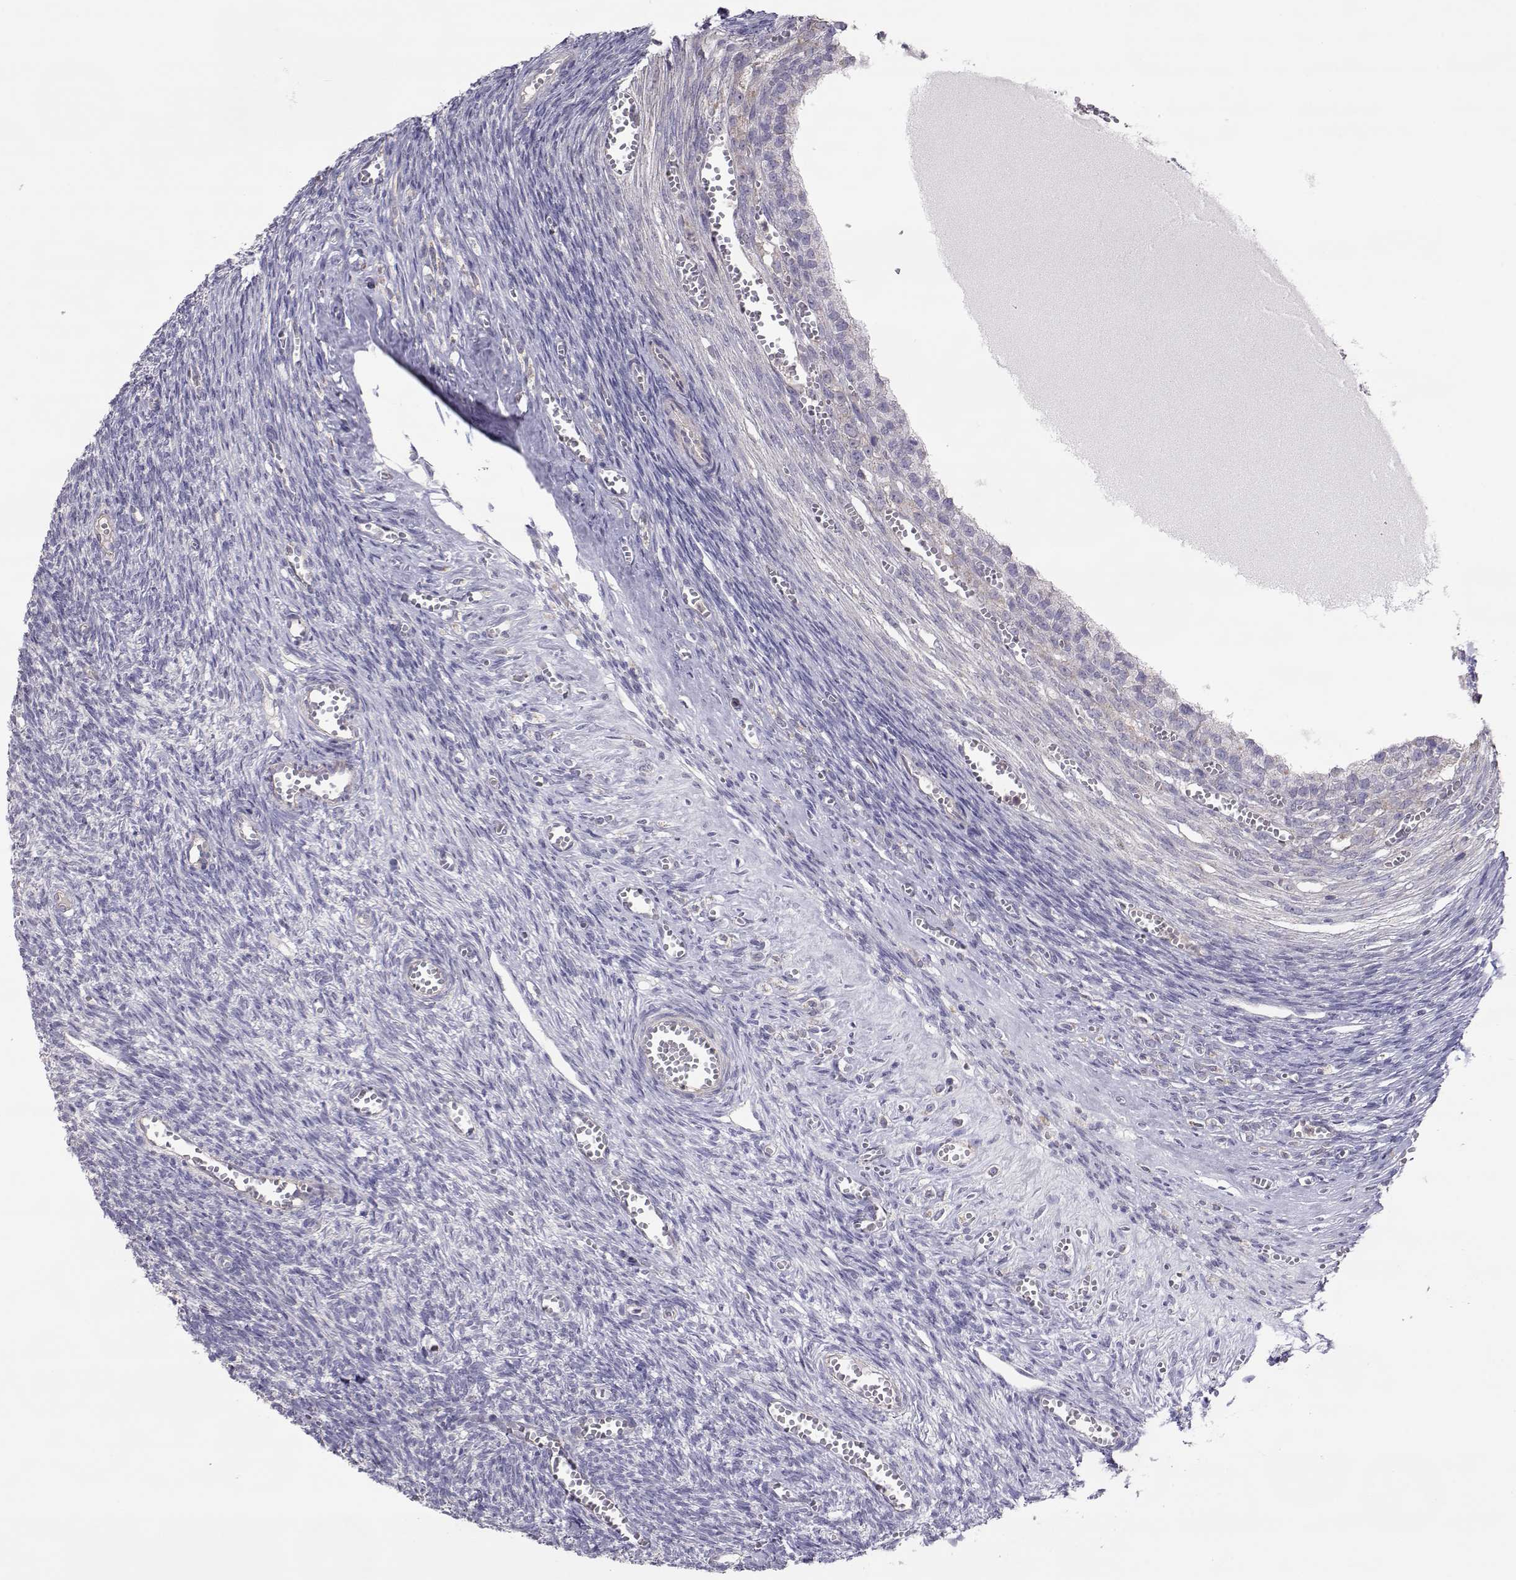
{"staining": {"intensity": "moderate", "quantity": "<25%", "location": "cytoplasmic/membranous"}, "tissue": "ovary", "cell_type": "Follicle cells", "image_type": "normal", "snomed": [{"axis": "morphology", "description": "Normal tissue, NOS"}, {"axis": "topography", "description": "Ovary"}], "caption": "Protein staining of unremarkable ovary reveals moderate cytoplasmic/membranous staining in approximately <25% of follicle cells.", "gene": "NCAM2", "patient": {"sex": "female", "age": 43}}